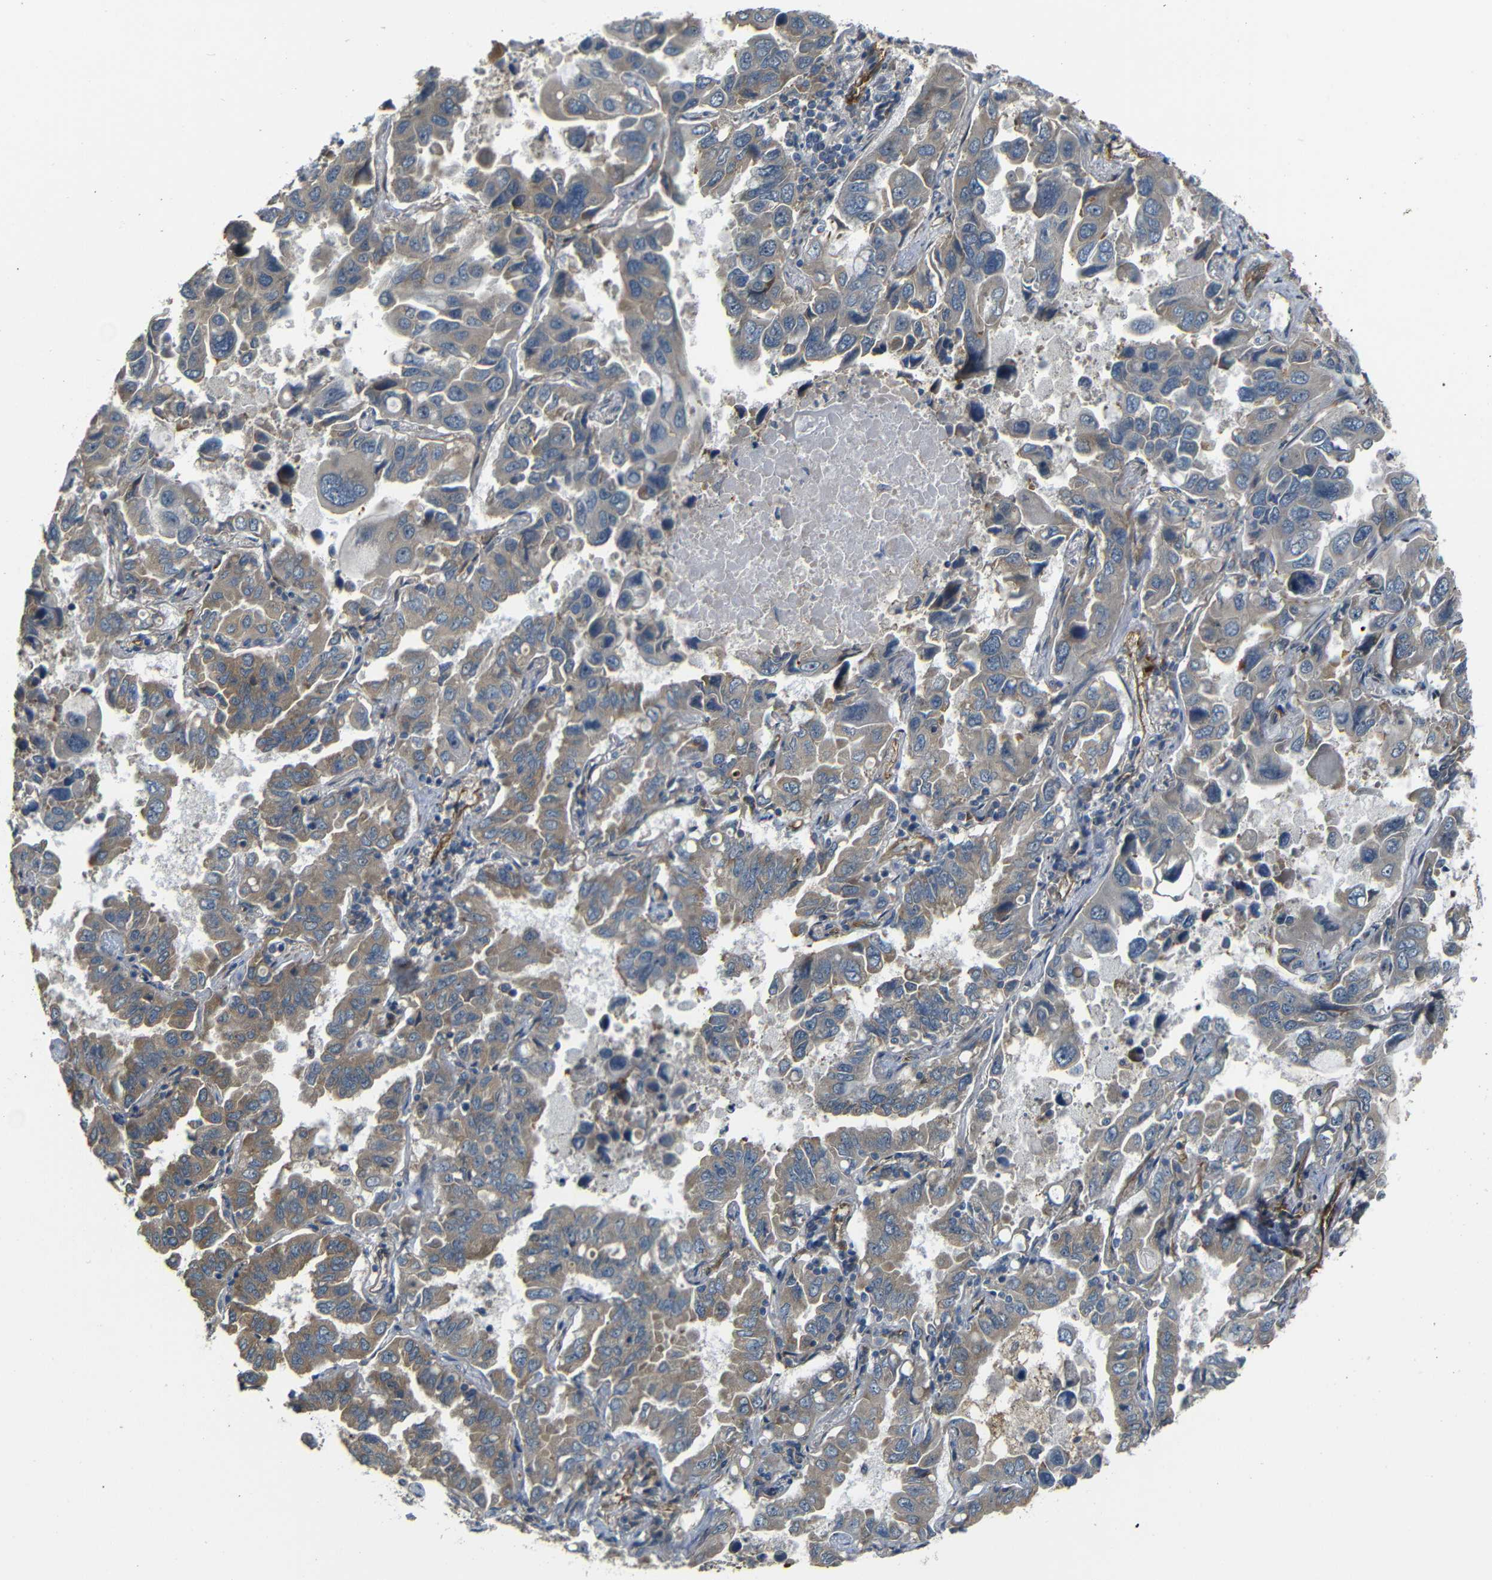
{"staining": {"intensity": "weak", "quantity": ">75%", "location": "cytoplasmic/membranous"}, "tissue": "lung cancer", "cell_type": "Tumor cells", "image_type": "cancer", "snomed": [{"axis": "morphology", "description": "Adenocarcinoma, NOS"}, {"axis": "topography", "description": "Lung"}], "caption": "A high-resolution photomicrograph shows immunohistochemistry (IHC) staining of lung cancer, which exhibits weak cytoplasmic/membranous positivity in about >75% of tumor cells. The protein of interest is stained brown, and the nuclei are stained in blue (DAB (3,3'-diaminobenzidine) IHC with brightfield microscopy, high magnification).", "gene": "RELL1", "patient": {"sex": "male", "age": 64}}